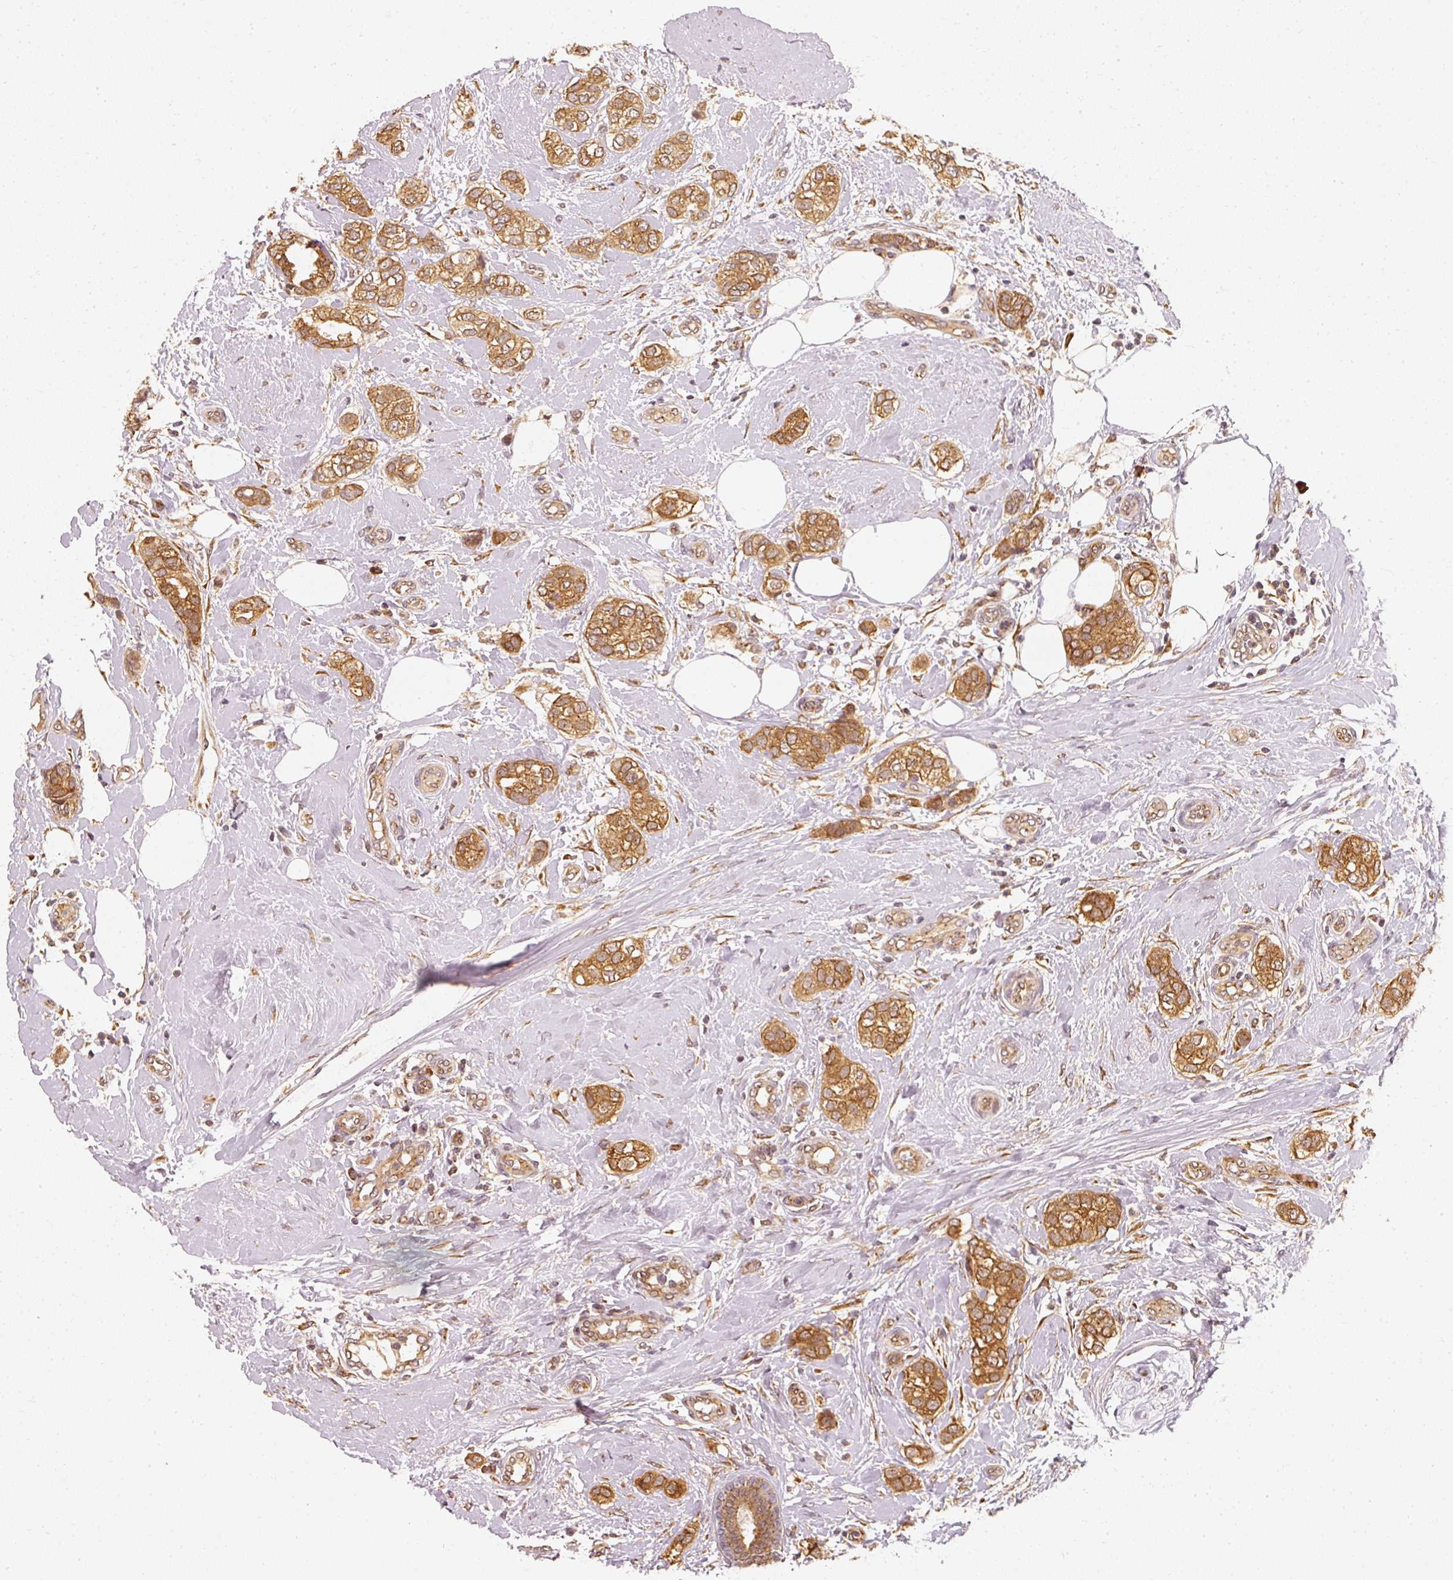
{"staining": {"intensity": "moderate", "quantity": ">75%", "location": "cytoplasmic/membranous"}, "tissue": "breast cancer", "cell_type": "Tumor cells", "image_type": "cancer", "snomed": [{"axis": "morphology", "description": "Duct carcinoma"}, {"axis": "topography", "description": "Breast"}], "caption": "Immunohistochemistry micrograph of neoplastic tissue: intraductal carcinoma (breast) stained using immunohistochemistry reveals medium levels of moderate protein expression localized specifically in the cytoplasmic/membranous of tumor cells, appearing as a cytoplasmic/membranous brown color.", "gene": "EEF1A2", "patient": {"sex": "female", "age": 73}}